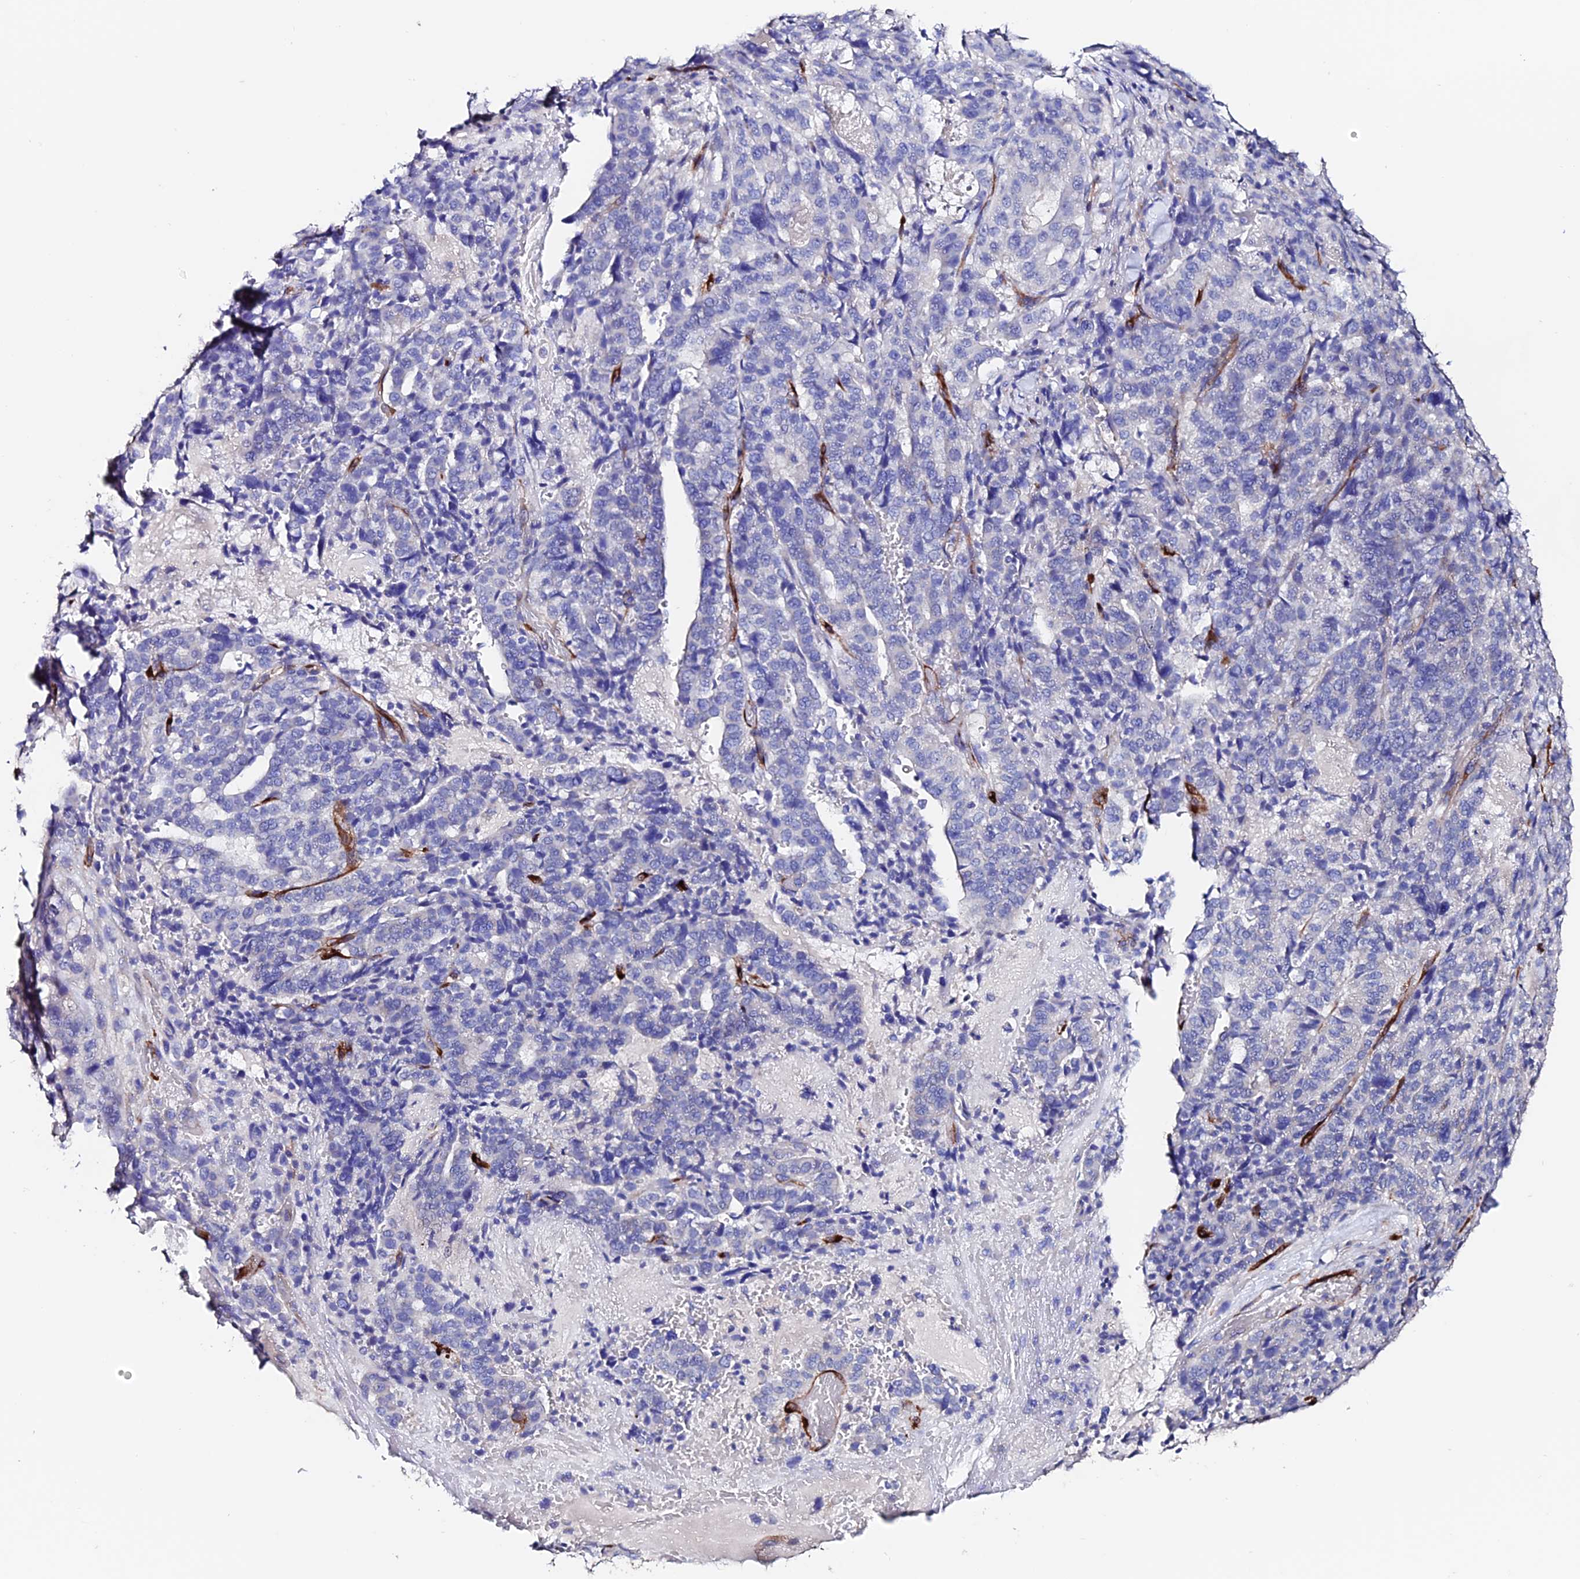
{"staining": {"intensity": "negative", "quantity": "none", "location": "none"}, "tissue": "stomach cancer", "cell_type": "Tumor cells", "image_type": "cancer", "snomed": [{"axis": "morphology", "description": "Adenocarcinoma, NOS"}, {"axis": "topography", "description": "Stomach"}], "caption": "This histopathology image is of stomach cancer stained with immunohistochemistry to label a protein in brown with the nuclei are counter-stained blue. There is no staining in tumor cells.", "gene": "ESM1", "patient": {"sex": "male", "age": 48}}